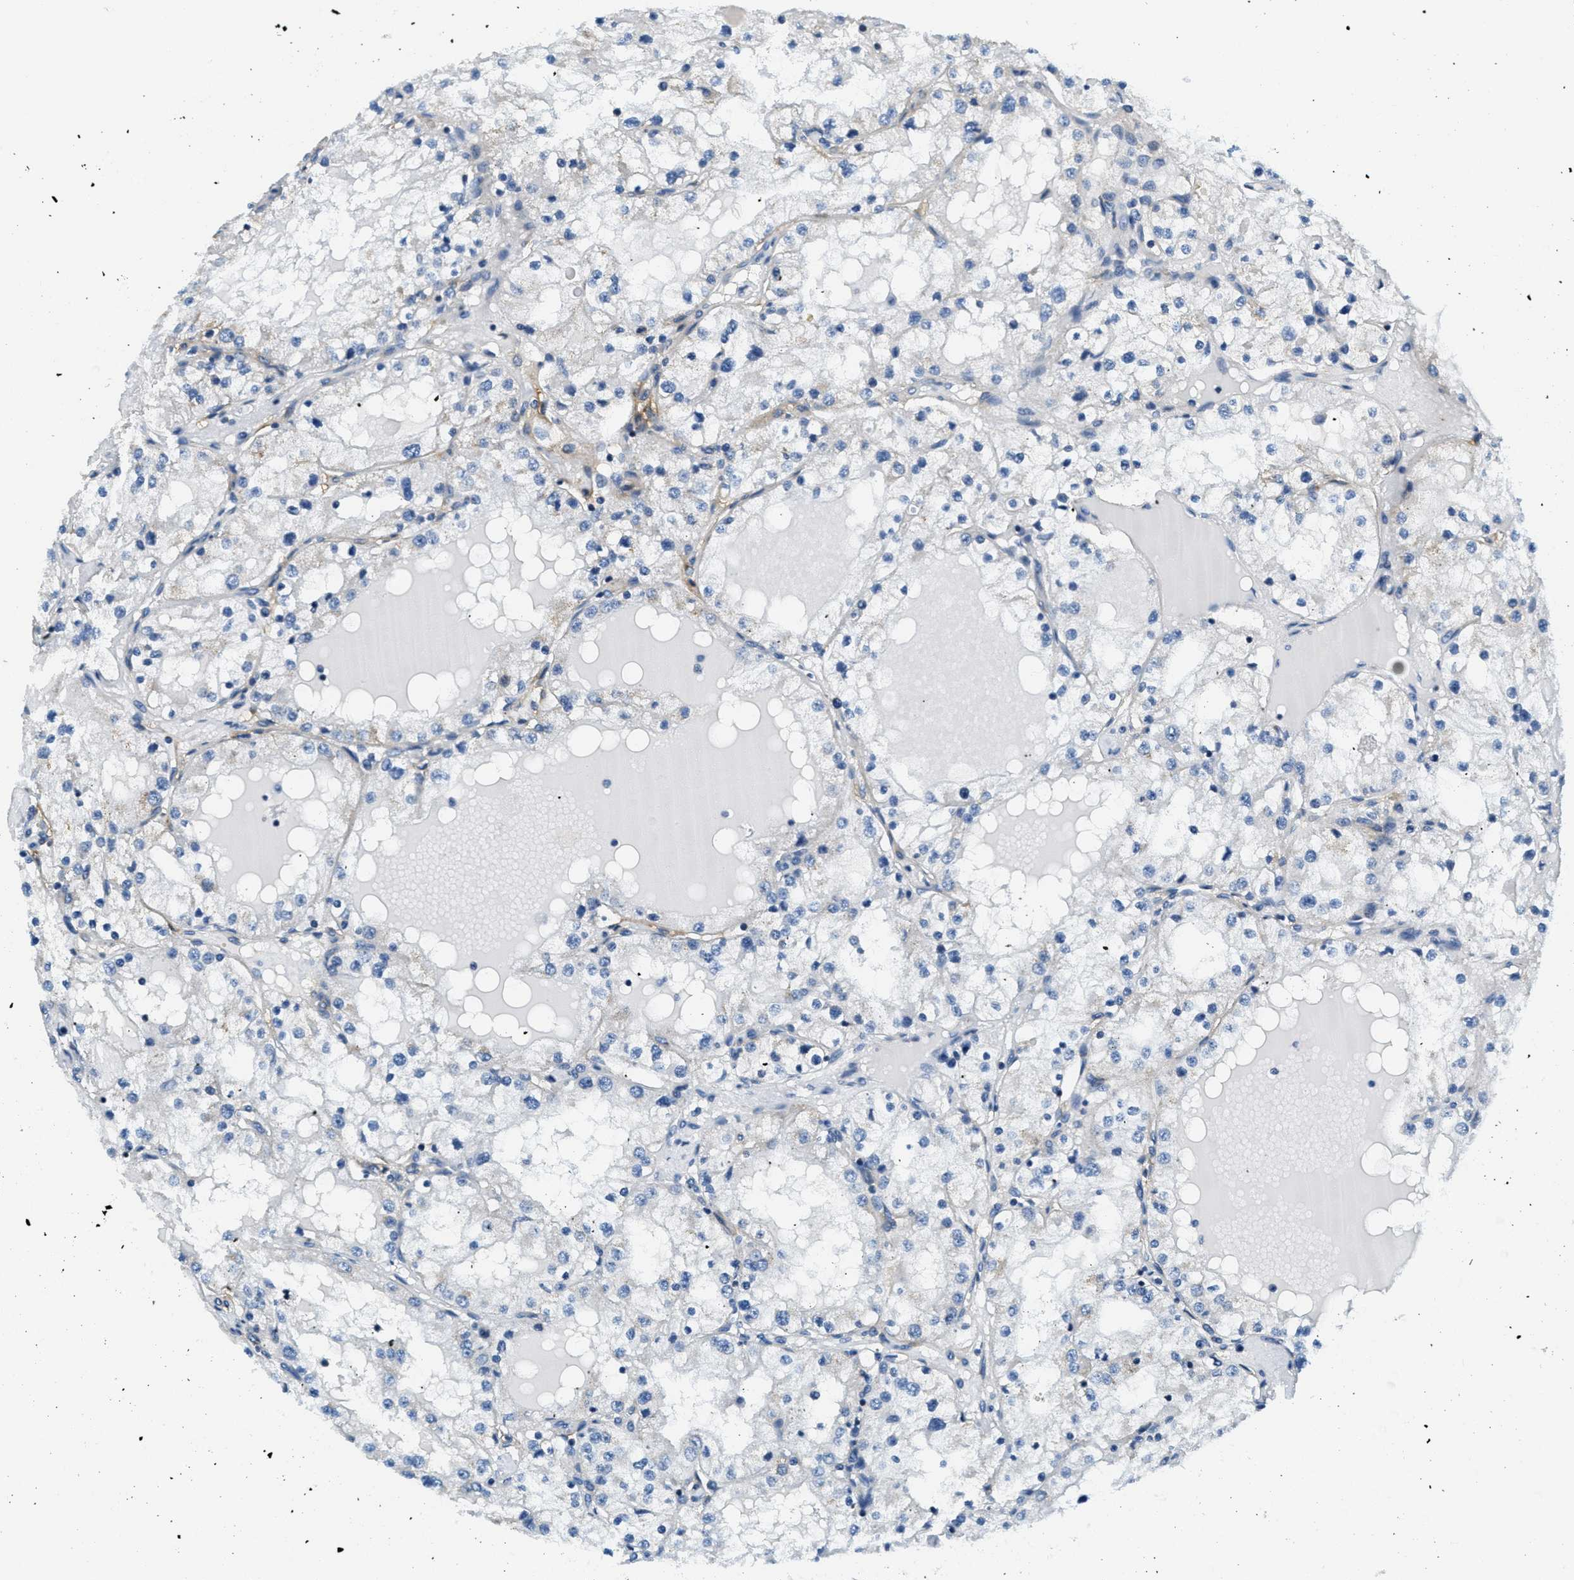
{"staining": {"intensity": "negative", "quantity": "none", "location": "none"}, "tissue": "renal cancer", "cell_type": "Tumor cells", "image_type": "cancer", "snomed": [{"axis": "morphology", "description": "Adenocarcinoma, NOS"}, {"axis": "topography", "description": "Kidney"}], "caption": "Immunohistochemical staining of renal cancer displays no significant staining in tumor cells.", "gene": "CA4", "patient": {"sex": "male", "age": 68}}